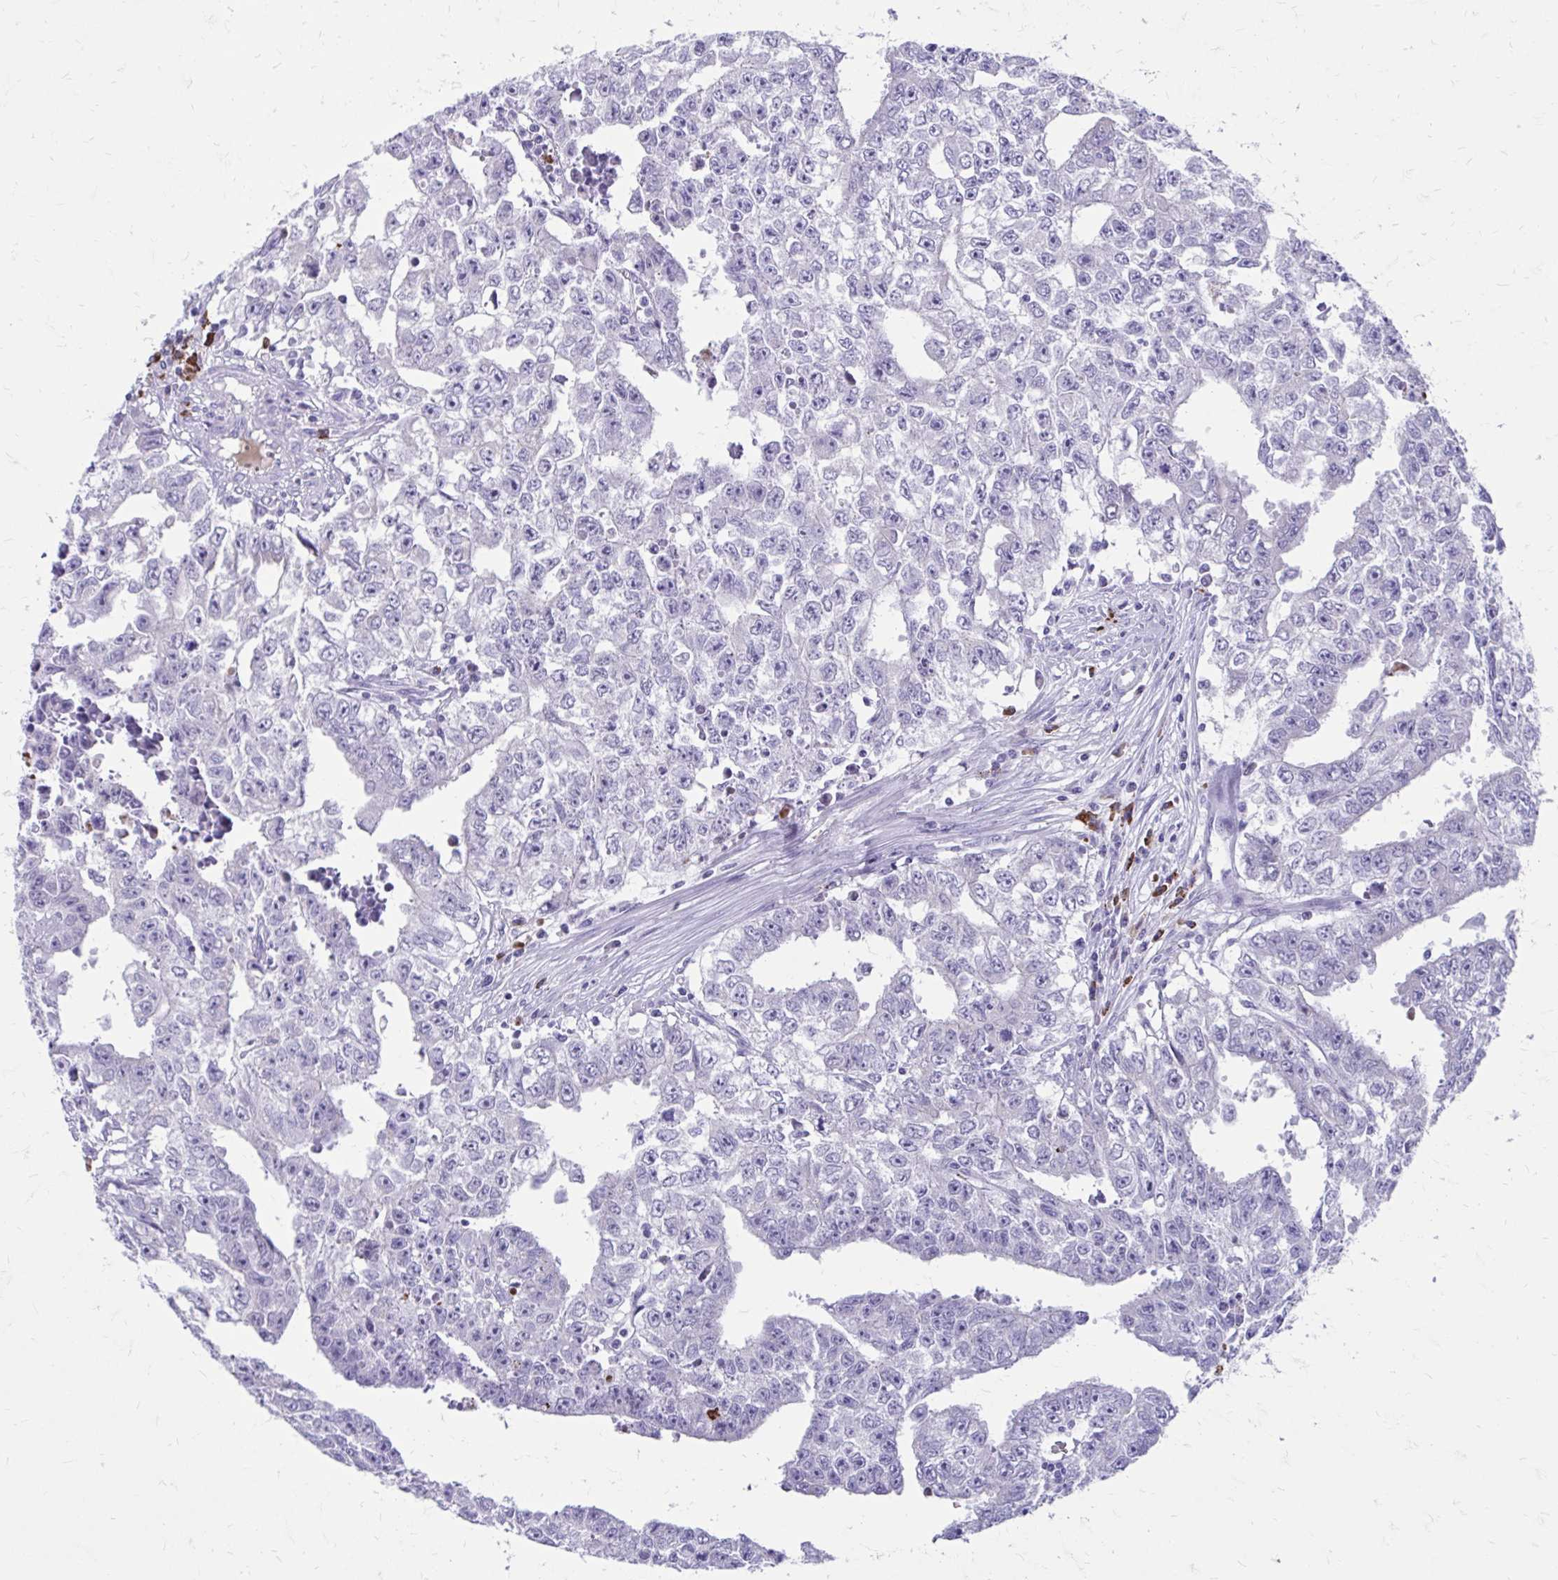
{"staining": {"intensity": "negative", "quantity": "none", "location": "none"}, "tissue": "testis cancer", "cell_type": "Tumor cells", "image_type": "cancer", "snomed": [{"axis": "morphology", "description": "Carcinoma, Embryonal, NOS"}, {"axis": "morphology", "description": "Teratoma, malignant, NOS"}, {"axis": "topography", "description": "Testis"}], "caption": "Immunohistochemical staining of human testis cancer displays no significant expression in tumor cells.", "gene": "SATL1", "patient": {"sex": "male", "age": 24}}